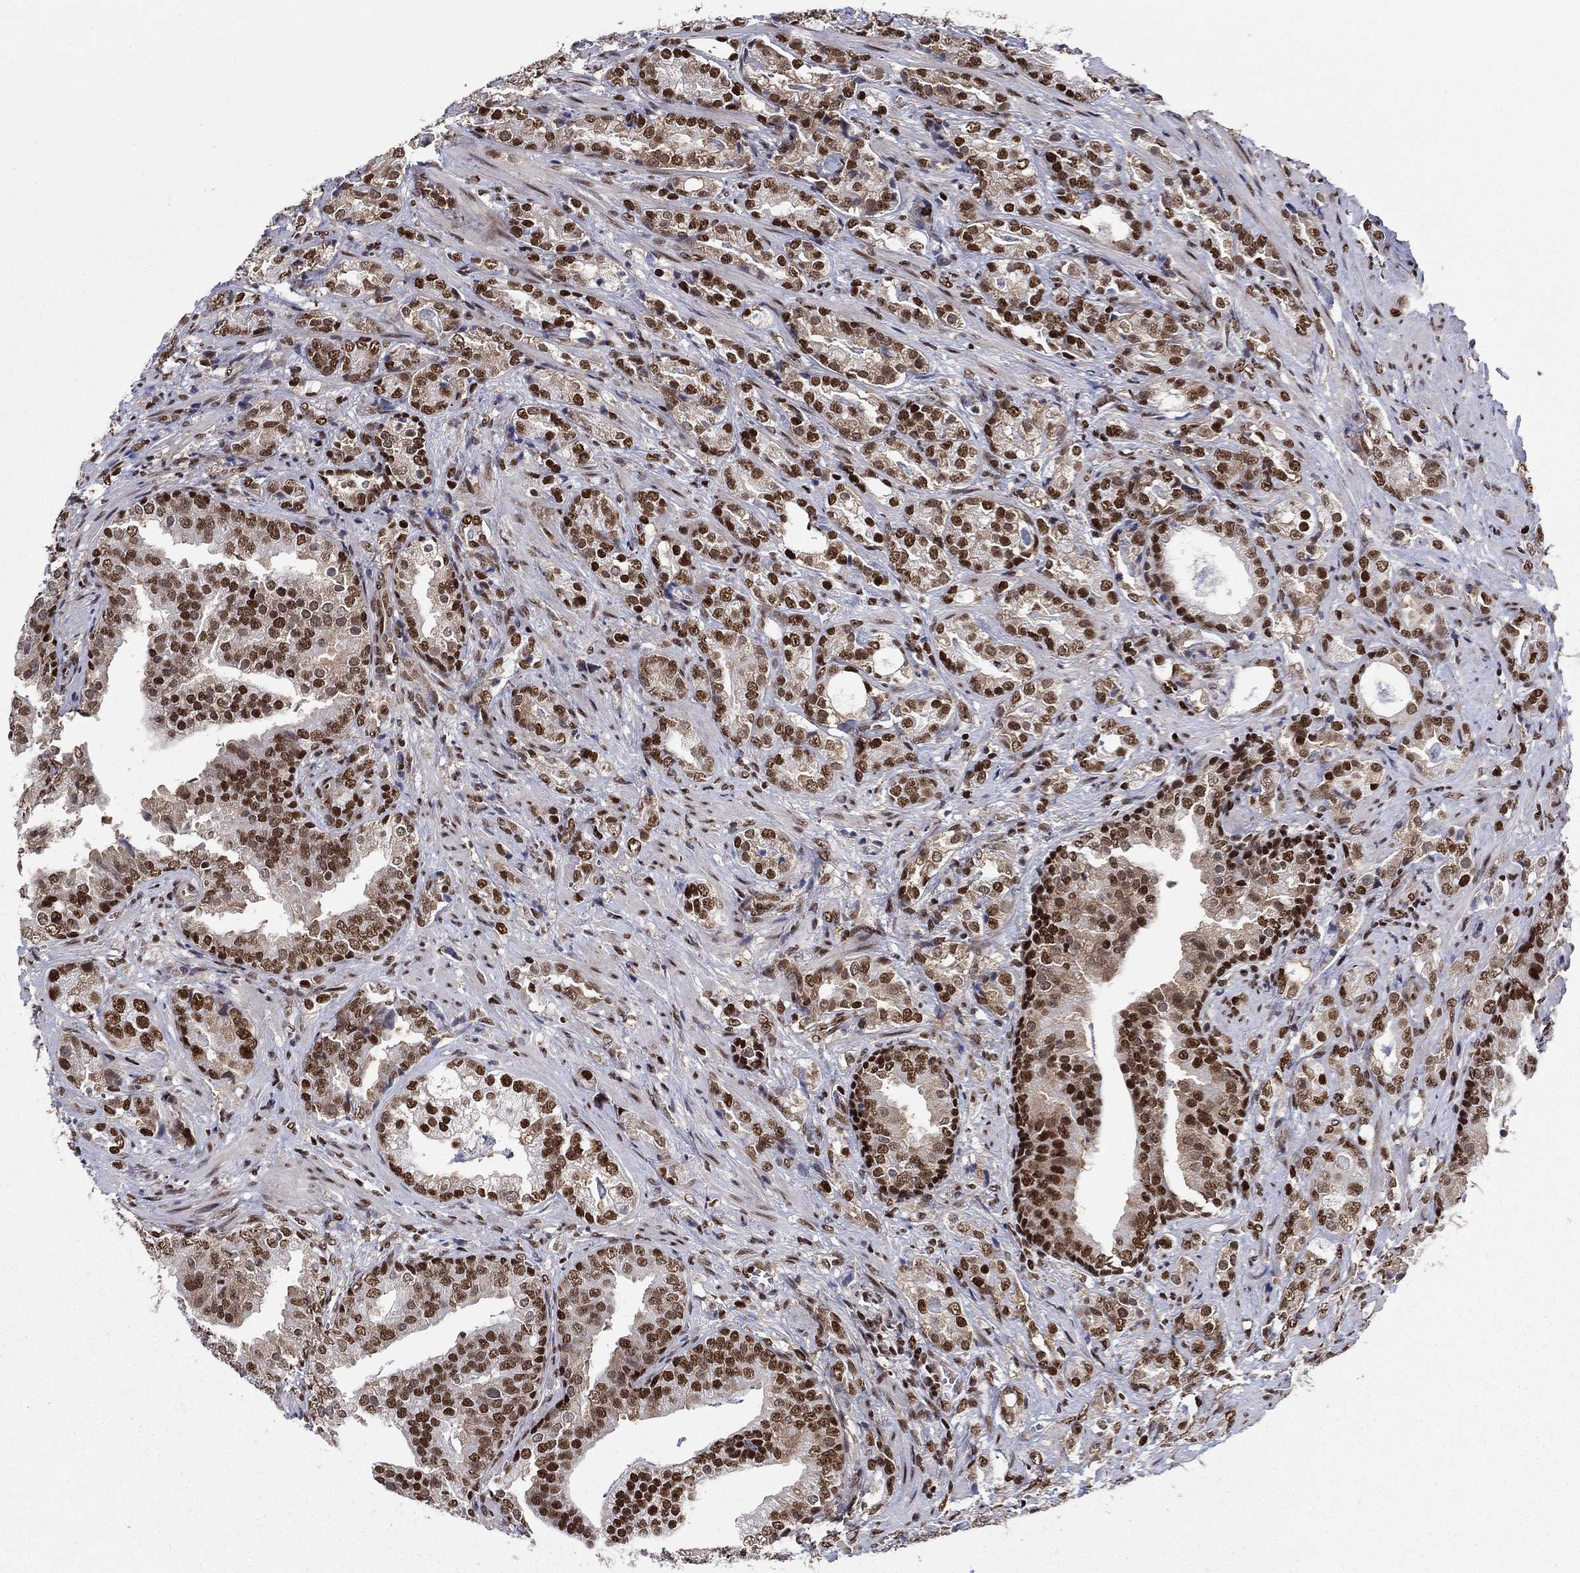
{"staining": {"intensity": "strong", "quantity": "25%-75%", "location": "nuclear"}, "tissue": "prostate cancer", "cell_type": "Tumor cells", "image_type": "cancer", "snomed": [{"axis": "morphology", "description": "Adenocarcinoma, NOS"}, {"axis": "topography", "description": "Prostate"}], "caption": "Protein analysis of adenocarcinoma (prostate) tissue reveals strong nuclear staining in approximately 25%-75% of tumor cells.", "gene": "RPRD1B", "patient": {"sex": "male", "age": 57}}